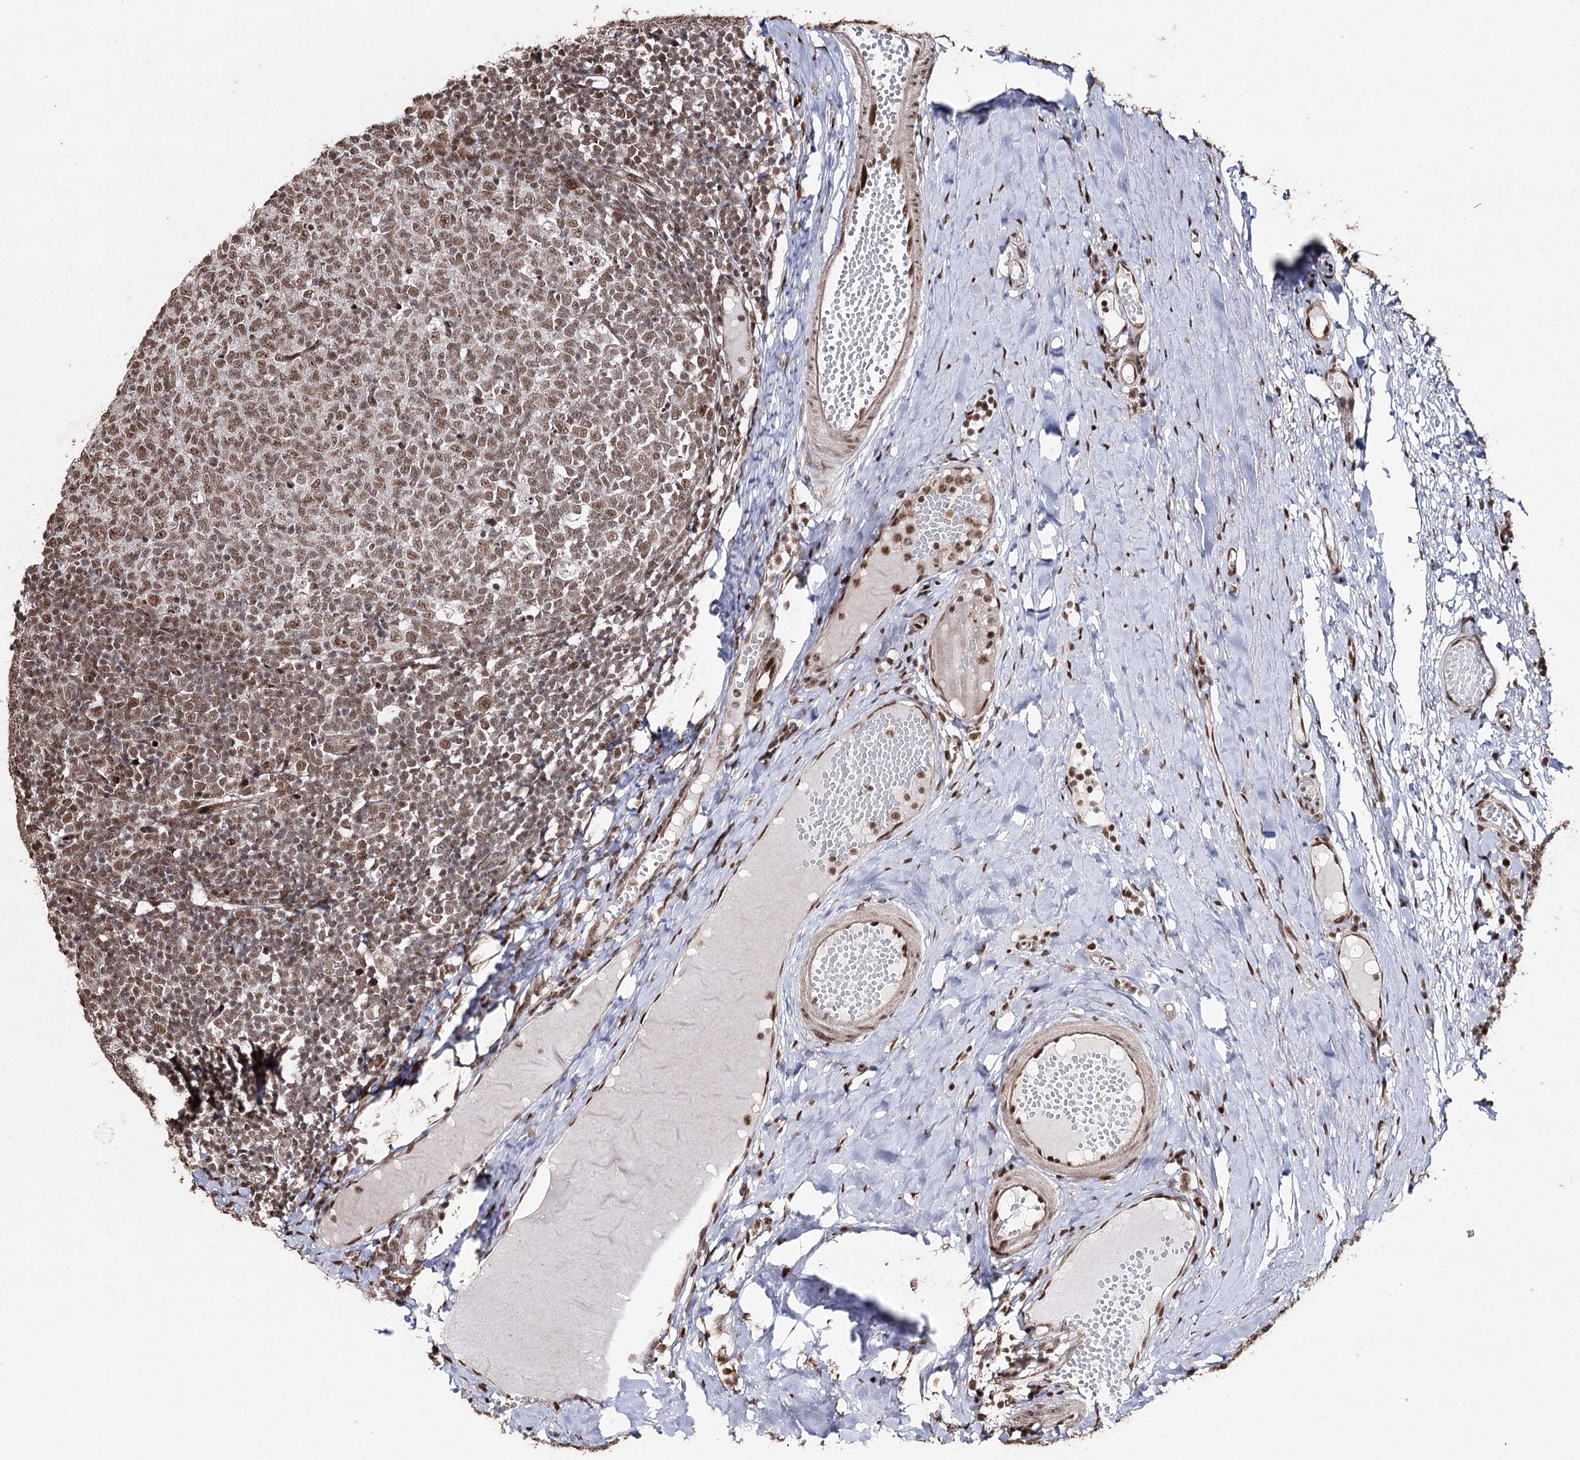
{"staining": {"intensity": "moderate", "quantity": ">75%", "location": "nuclear"}, "tissue": "tonsil", "cell_type": "Germinal center cells", "image_type": "normal", "snomed": [{"axis": "morphology", "description": "Normal tissue, NOS"}, {"axis": "topography", "description": "Tonsil"}], "caption": "Immunohistochemical staining of unremarkable human tonsil demonstrates >75% levels of moderate nuclear protein positivity in about >75% of germinal center cells. (Brightfield microscopy of DAB IHC at high magnification).", "gene": "PDCD4", "patient": {"sex": "female", "age": 19}}